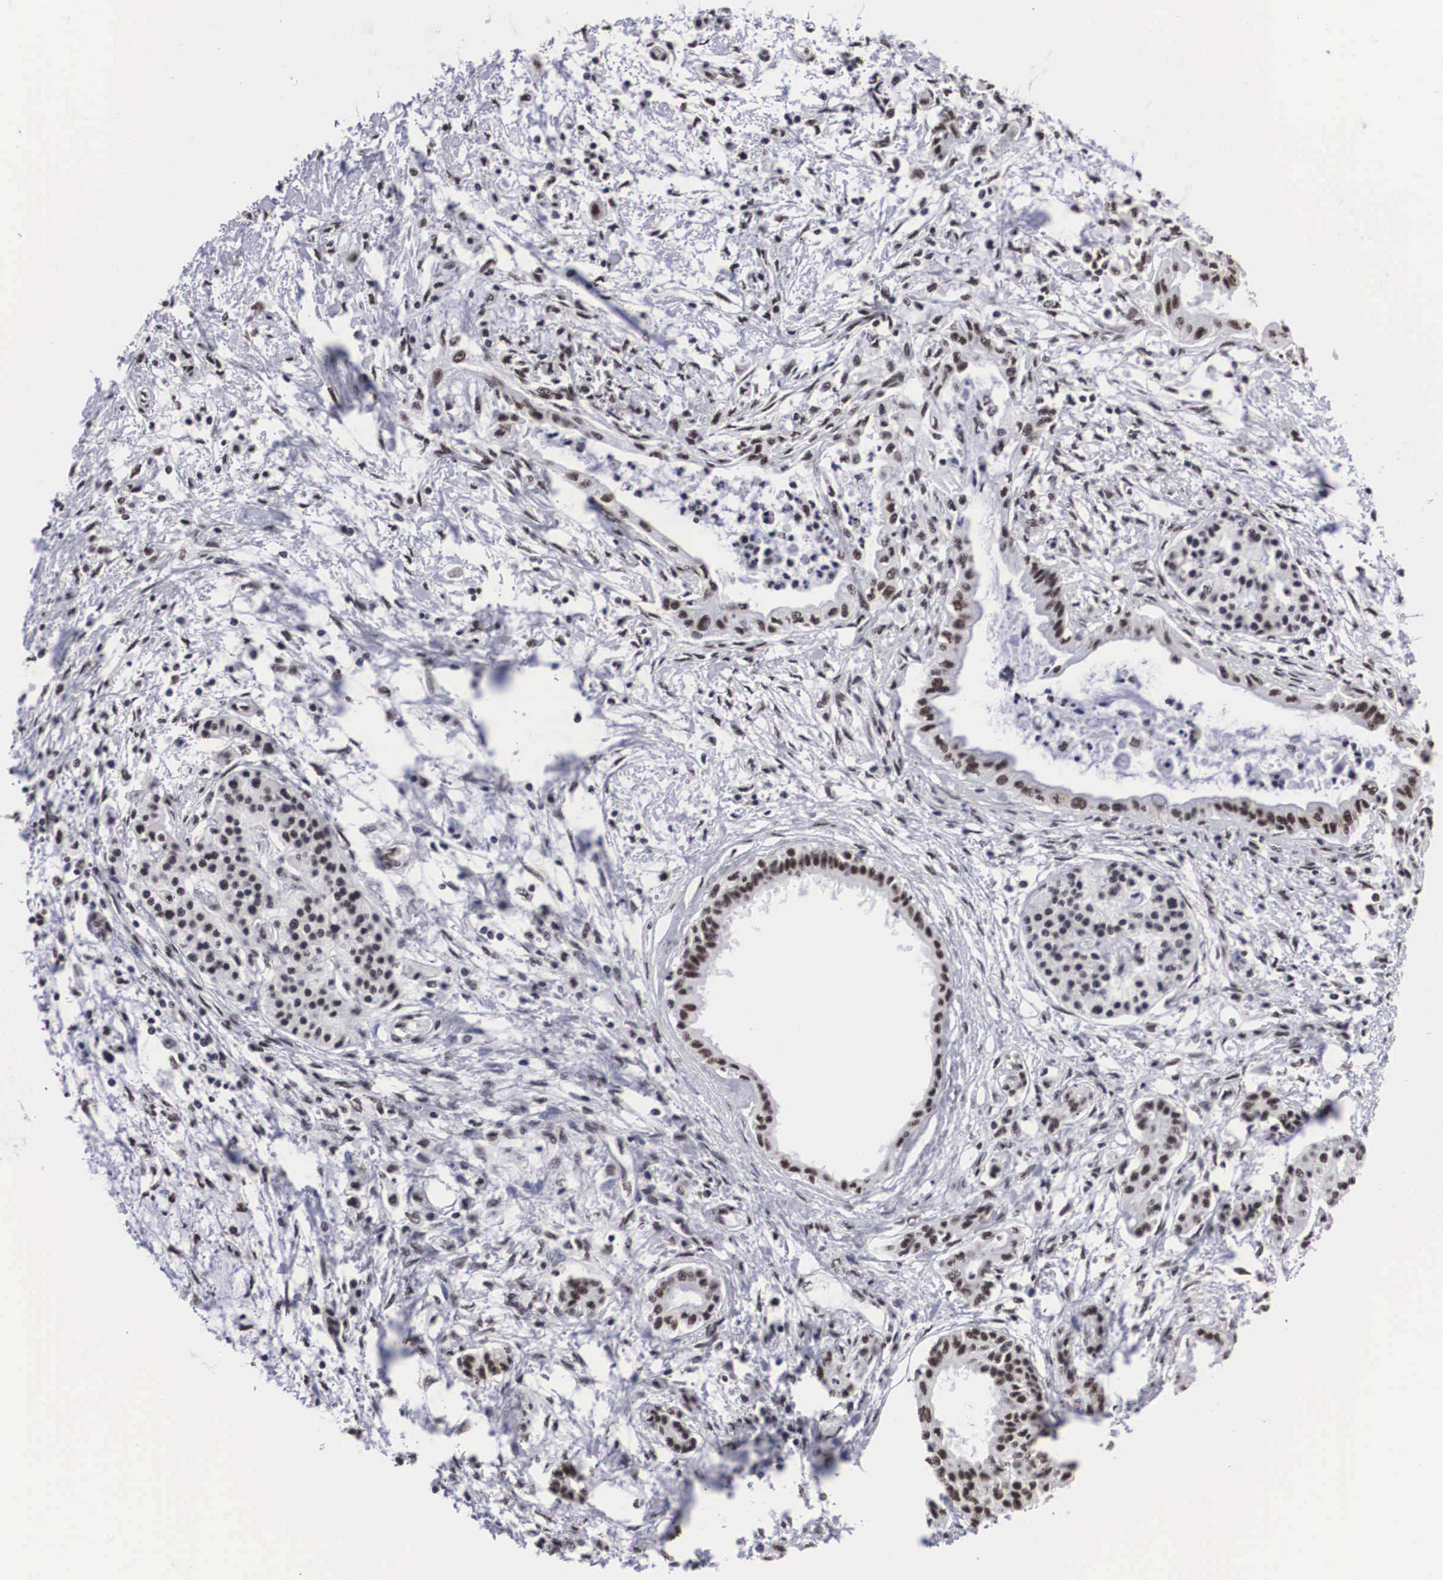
{"staining": {"intensity": "weak", "quantity": ">75%", "location": "nuclear"}, "tissue": "pancreatic cancer", "cell_type": "Tumor cells", "image_type": "cancer", "snomed": [{"axis": "morphology", "description": "Adenocarcinoma, NOS"}, {"axis": "topography", "description": "Pancreas"}], "caption": "Protein analysis of pancreatic cancer (adenocarcinoma) tissue reveals weak nuclear expression in about >75% of tumor cells. The staining was performed using DAB (3,3'-diaminobenzidine) to visualize the protein expression in brown, while the nuclei were stained in blue with hematoxylin (Magnification: 20x).", "gene": "ACIN1", "patient": {"sex": "female", "age": 64}}